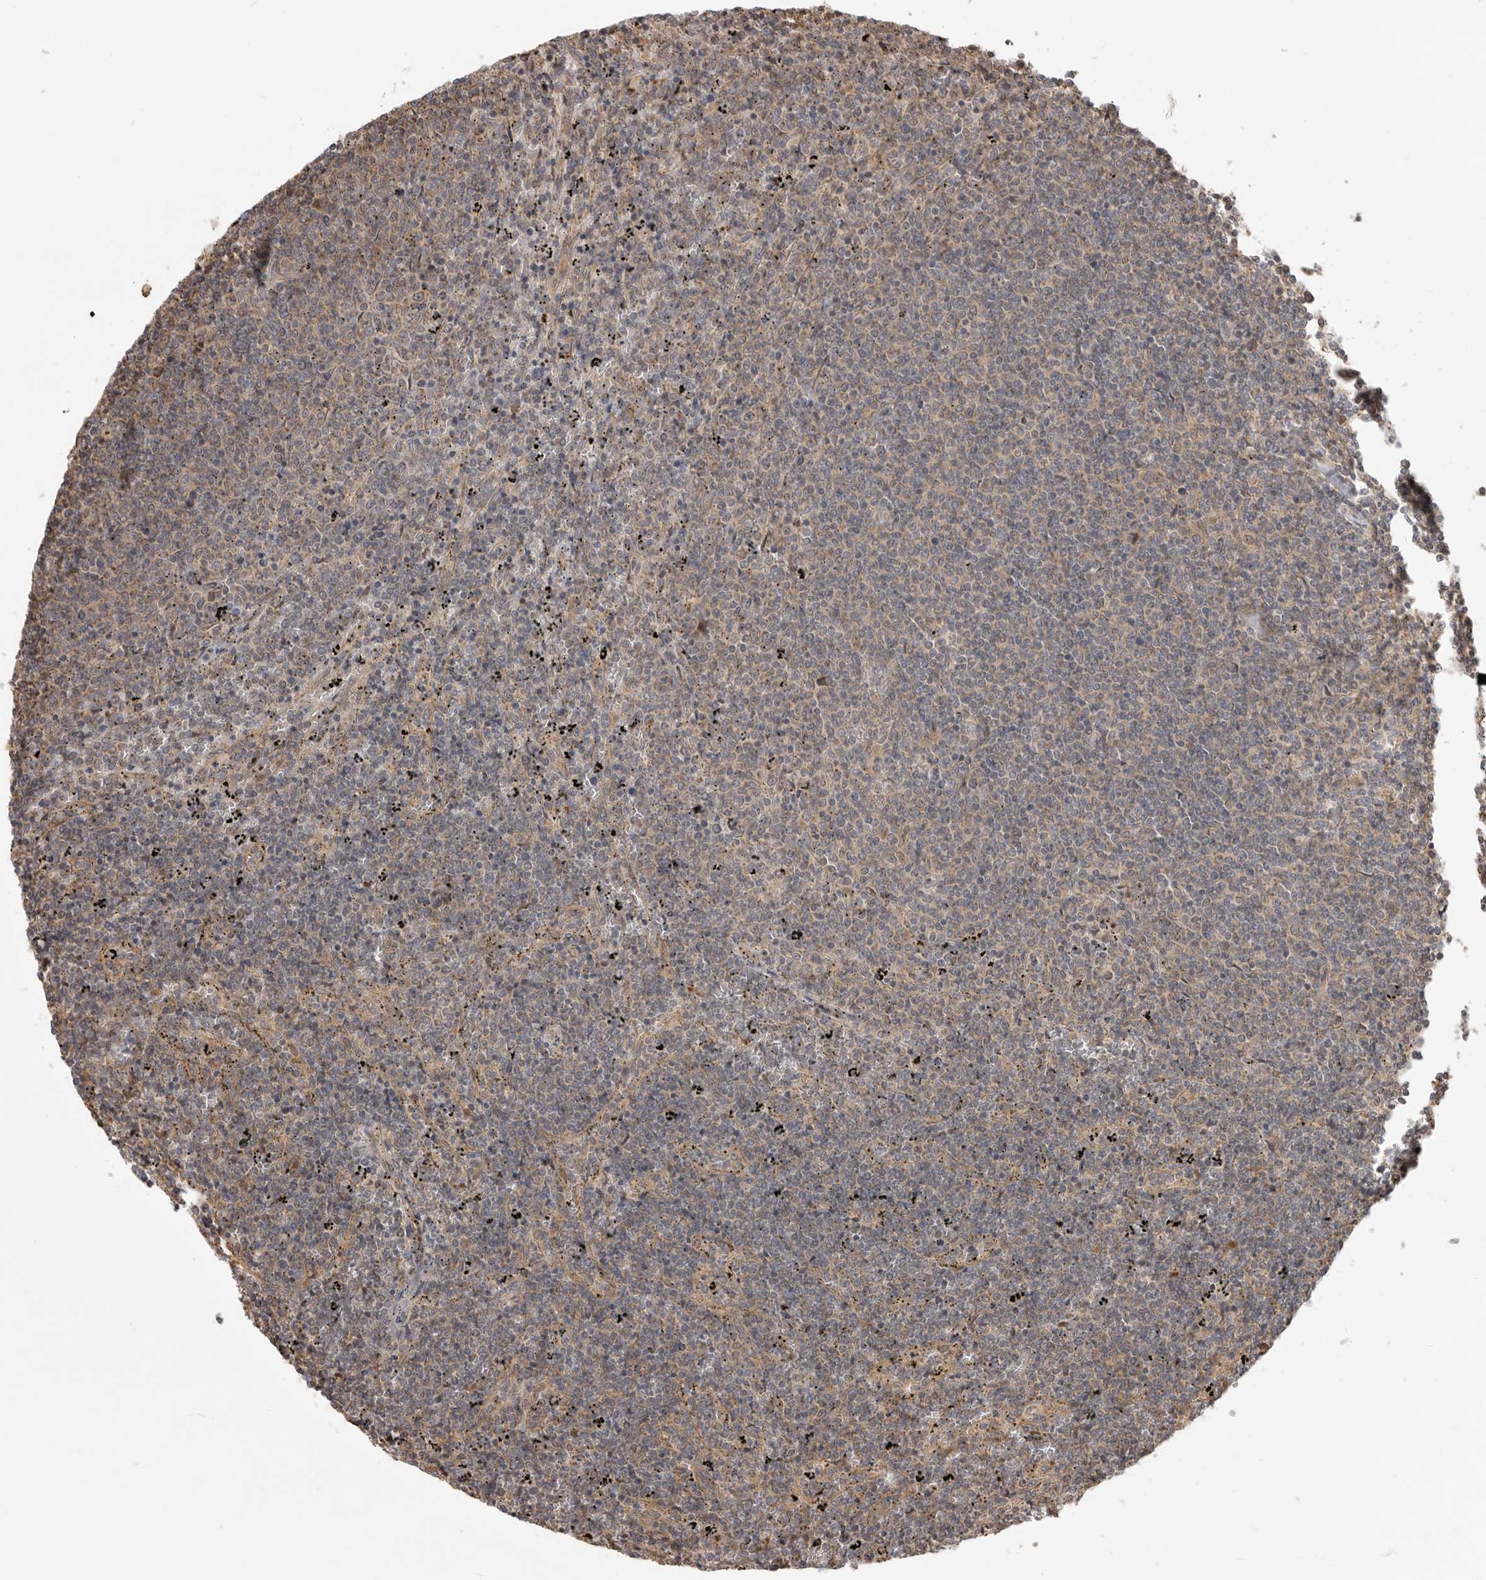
{"staining": {"intensity": "negative", "quantity": "none", "location": "none"}, "tissue": "lymphoma", "cell_type": "Tumor cells", "image_type": "cancer", "snomed": [{"axis": "morphology", "description": "Malignant lymphoma, non-Hodgkin's type, Low grade"}, {"axis": "topography", "description": "Spleen"}], "caption": "IHC micrograph of human lymphoma stained for a protein (brown), which displays no positivity in tumor cells.", "gene": "DPH7", "patient": {"sex": "female", "age": 50}}